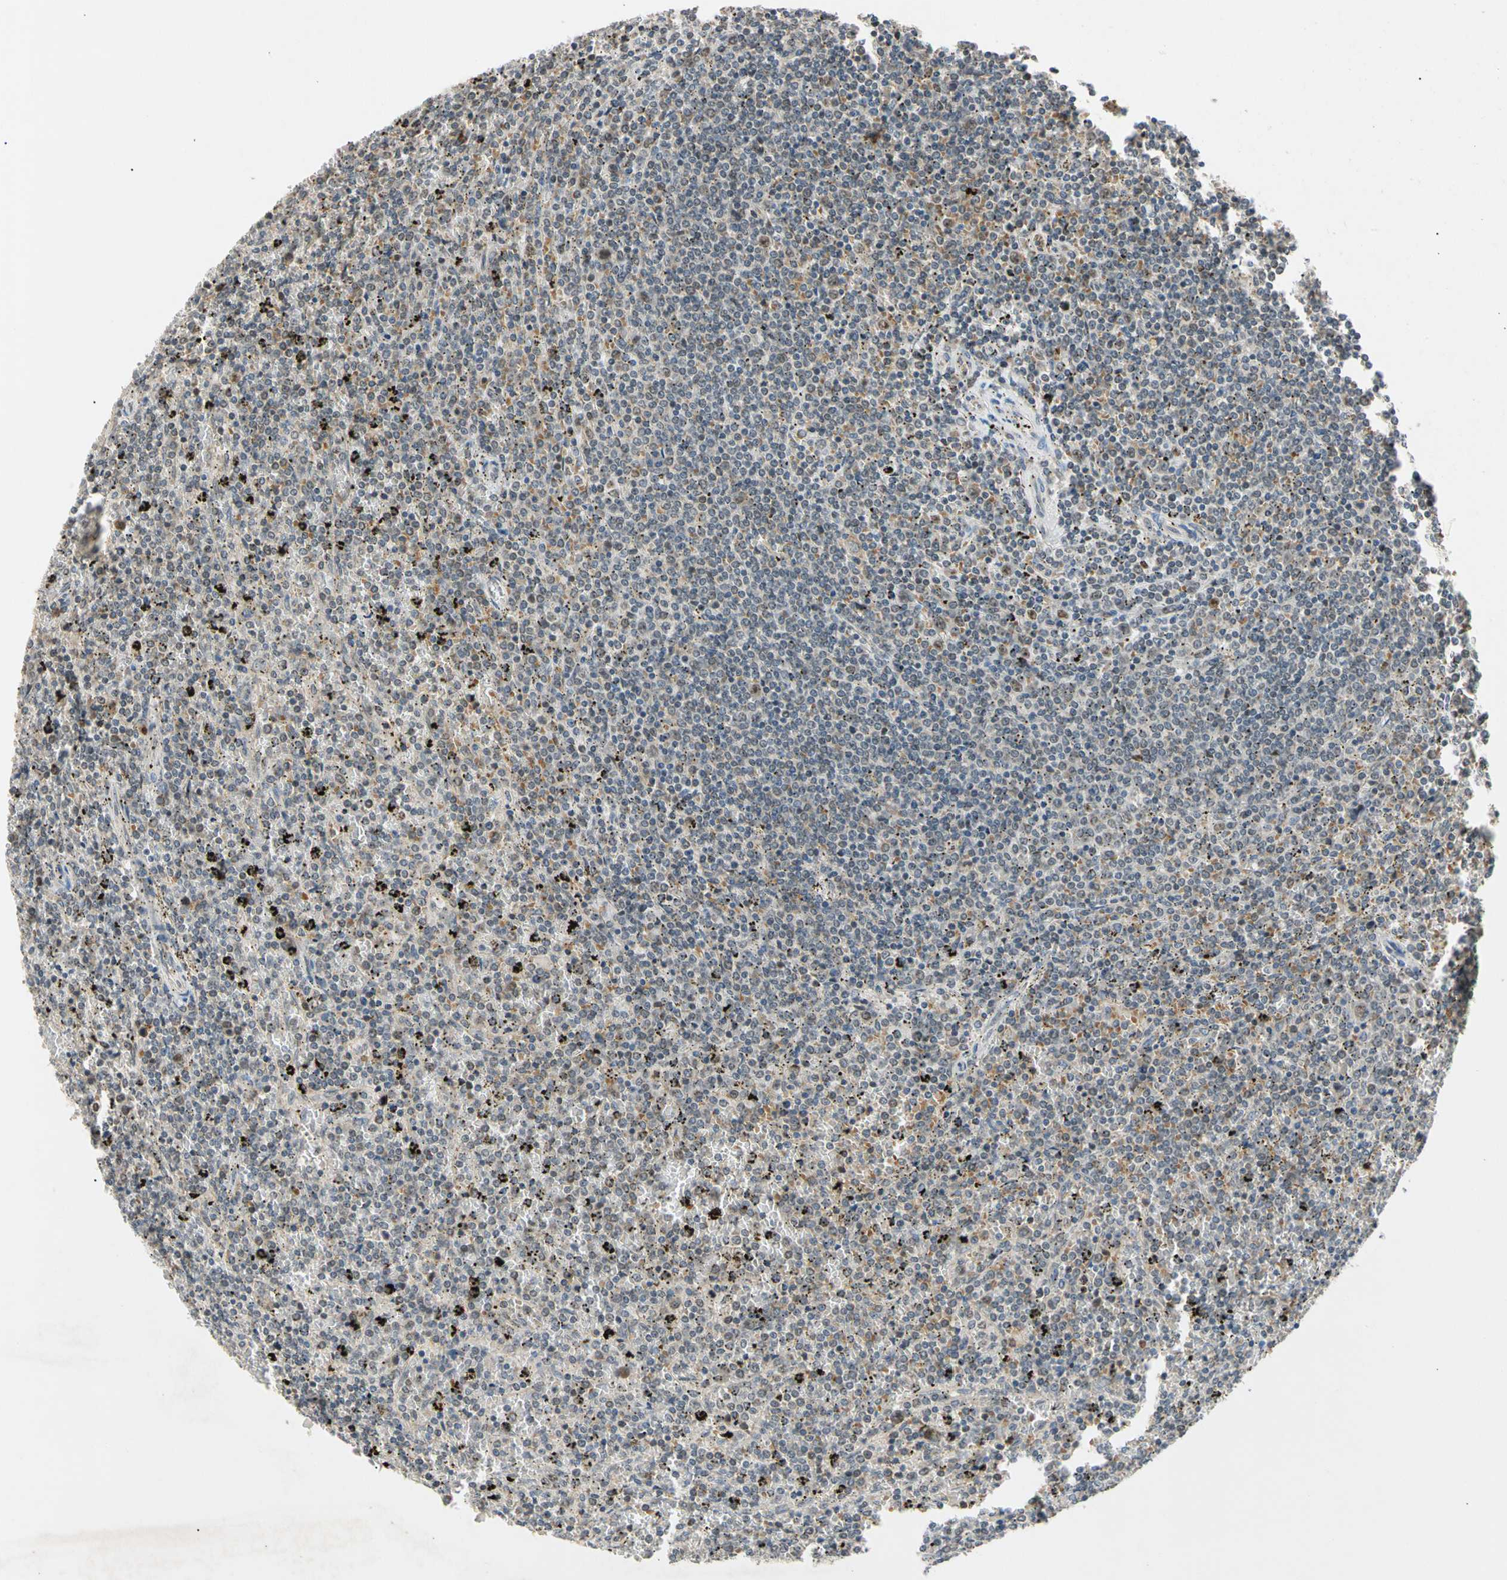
{"staining": {"intensity": "negative", "quantity": "none", "location": "none"}, "tissue": "lymphoma", "cell_type": "Tumor cells", "image_type": "cancer", "snomed": [{"axis": "morphology", "description": "Malignant lymphoma, non-Hodgkin's type, Low grade"}, {"axis": "topography", "description": "Spleen"}], "caption": "An immunohistochemistry (IHC) photomicrograph of low-grade malignant lymphoma, non-Hodgkin's type is shown. There is no staining in tumor cells of low-grade malignant lymphoma, non-Hodgkin's type.", "gene": "RIOX2", "patient": {"sex": "female", "age": 77}}